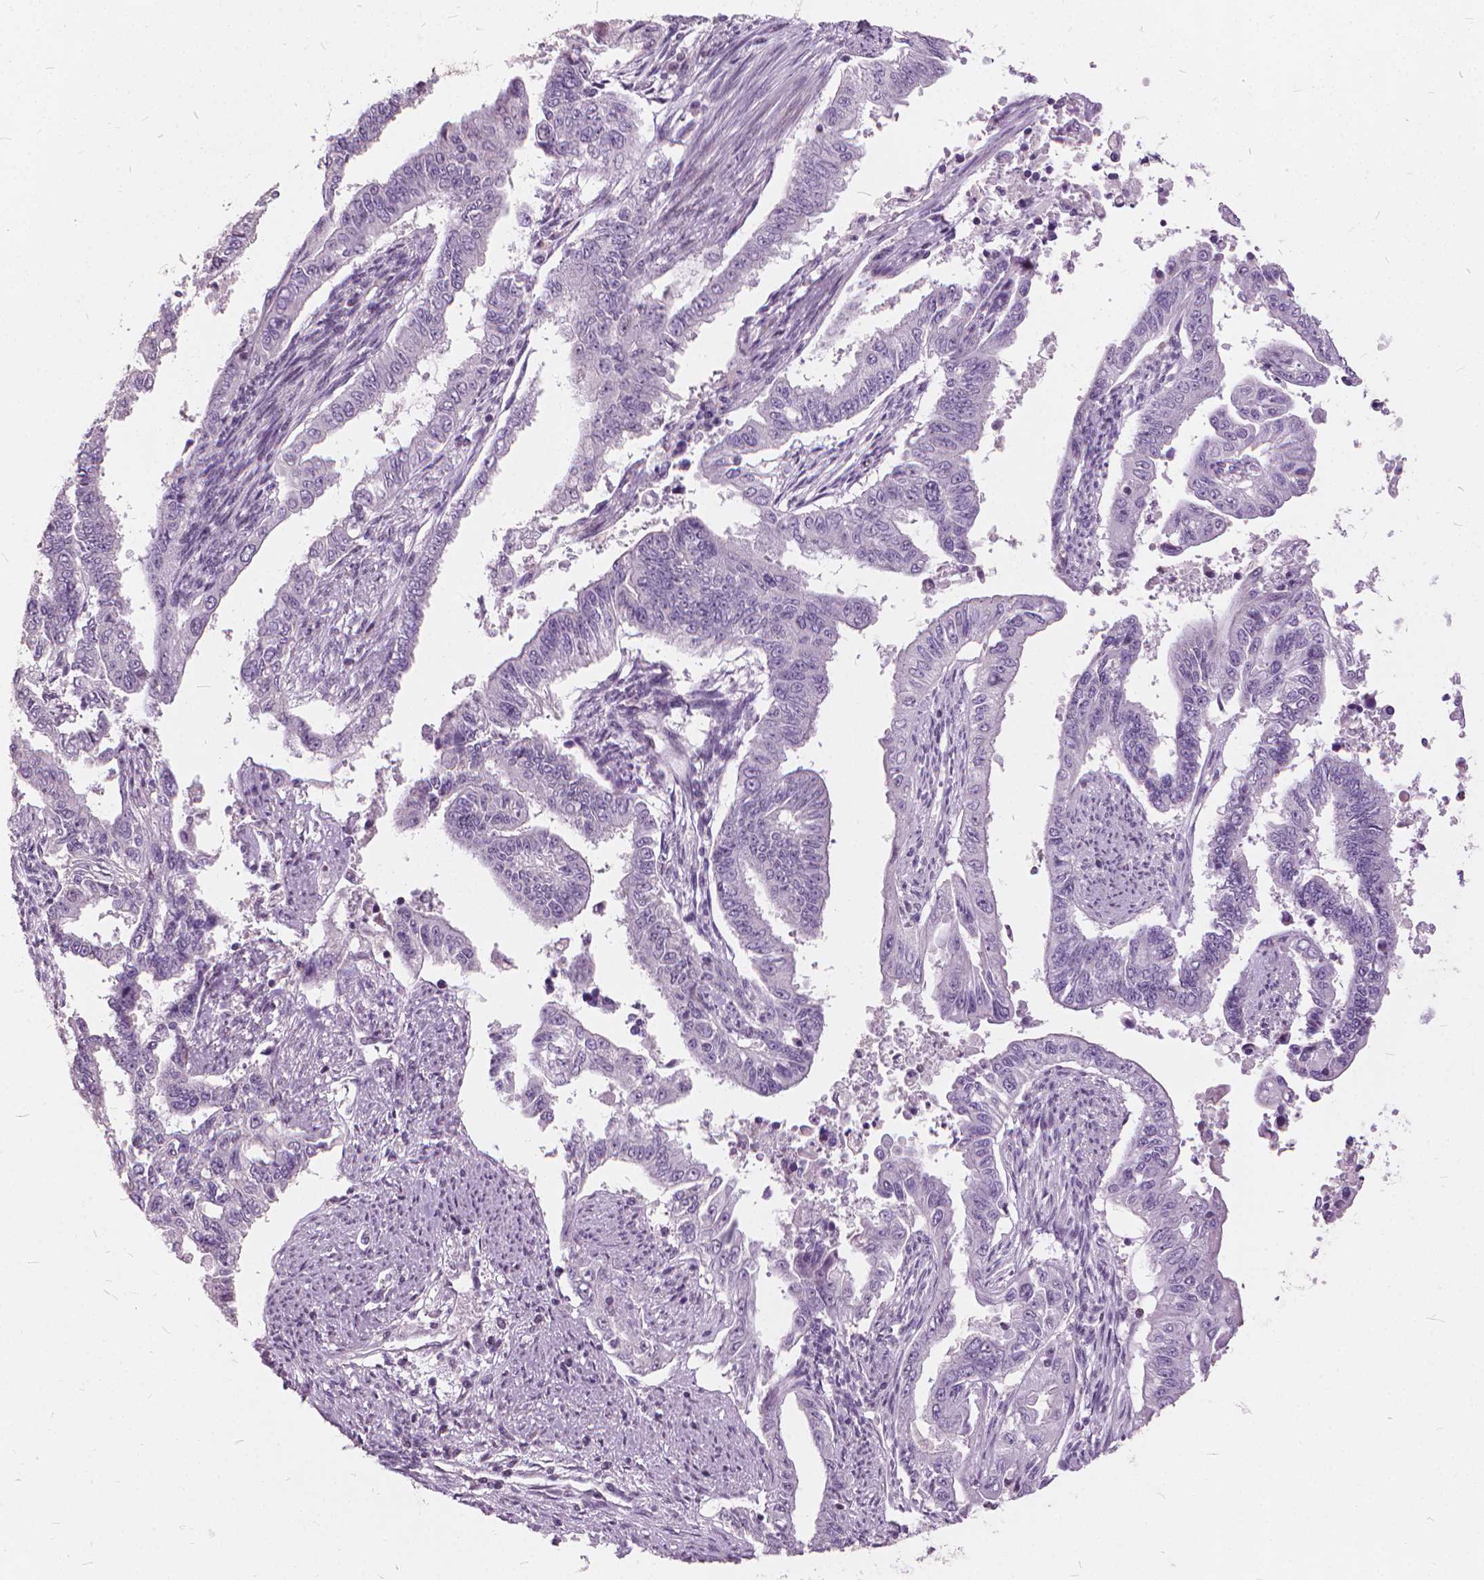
{"staining": {"intensity": "negative", "quantity": "none", "location": "none"}, "tissue": "endometrial cancer", "cell_type": "Tumor cells", "image_type": "cancer", "snomed": [{"axis": "morphology", "description": "Adenocarcinoma, NOS"}, {"axis": "topography", "description": "Uterus"}], "caption": "Human endometrial adenocarcinoma stained for a protein using IHC shows no expression in tumor cells.", "gene": "STAT5B", "patient": {"sex": "female", "age": 59}}